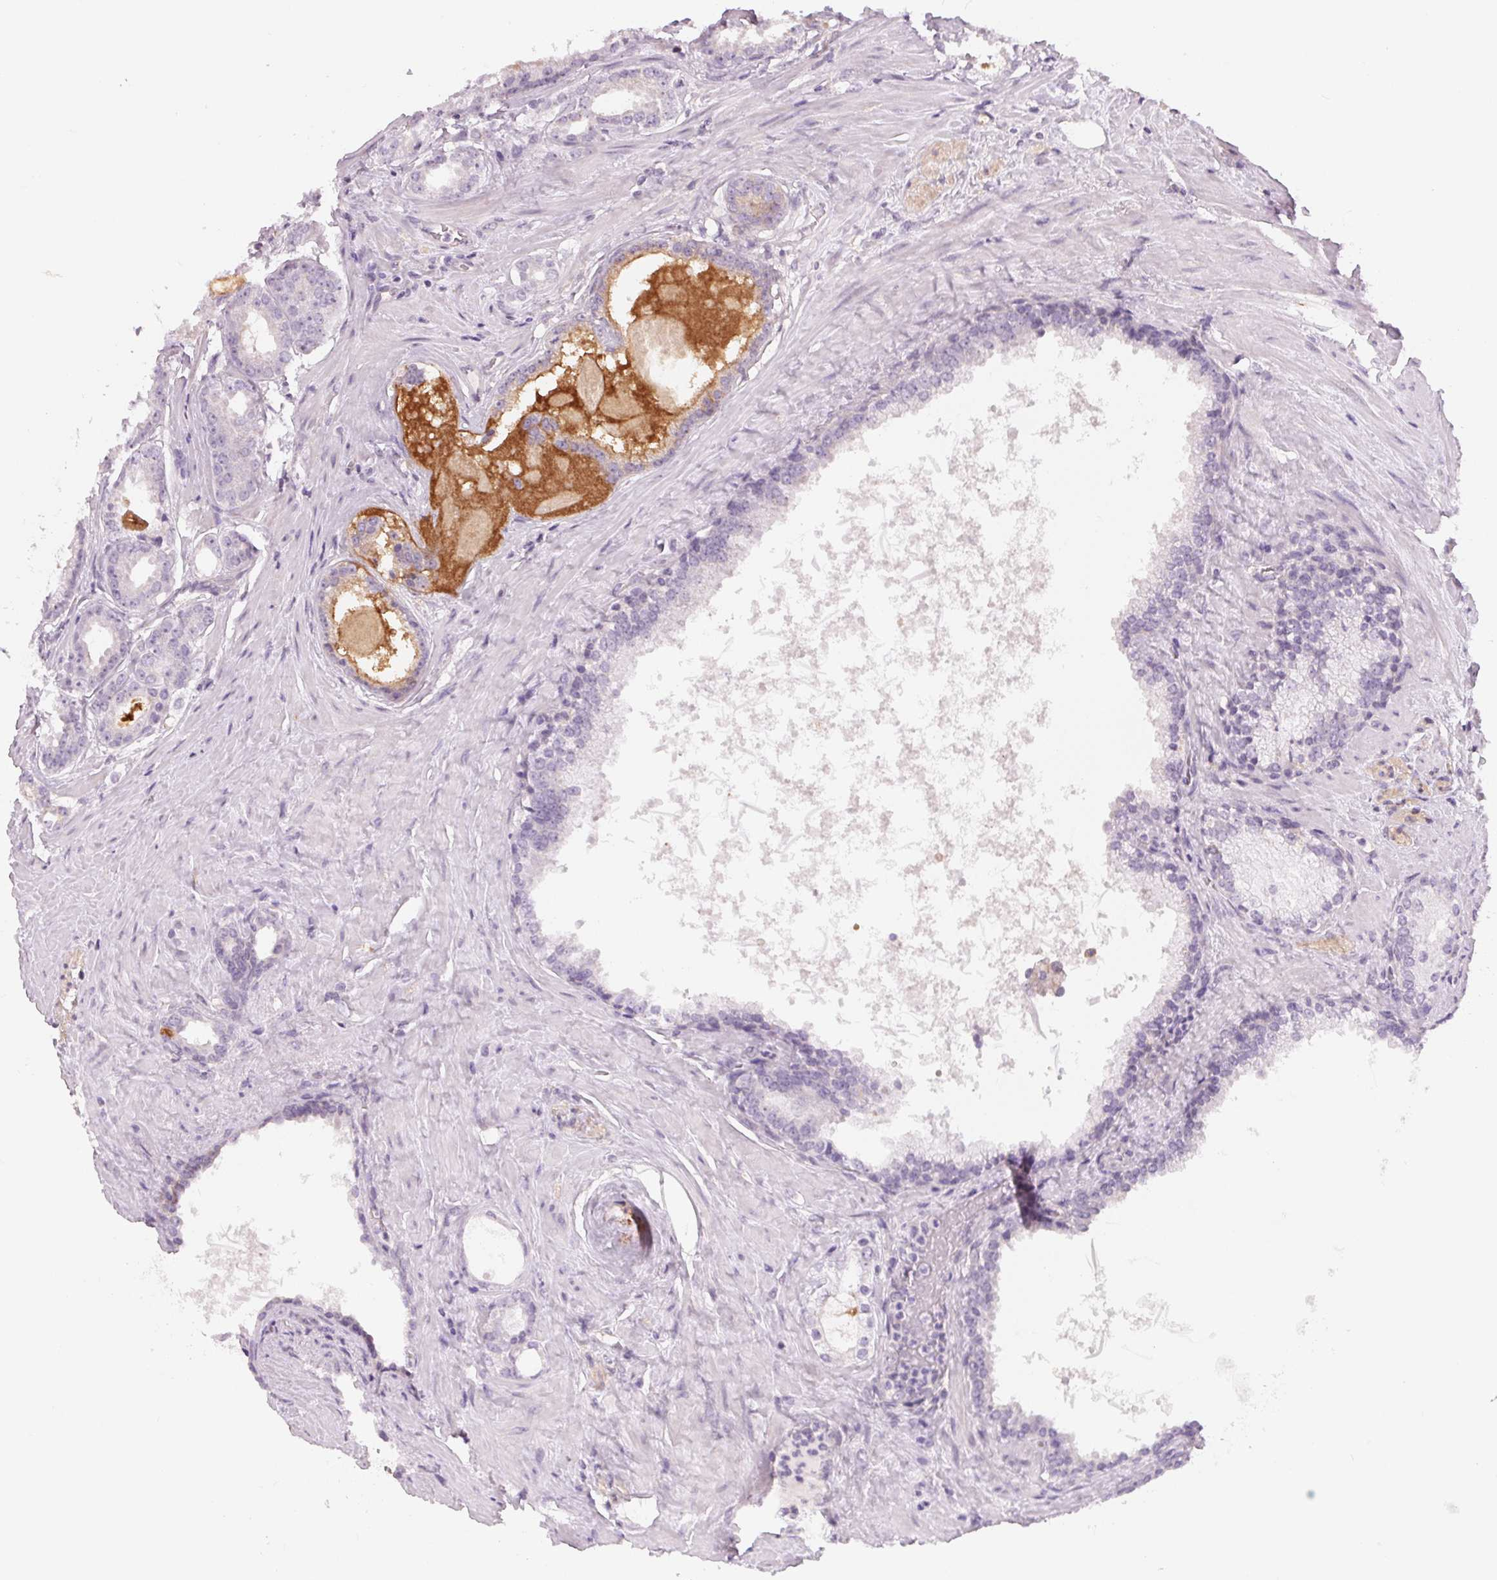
{"staining": {"intensity": "negative", "quantity": "none", "location": "none"}, "tissue": "prostate cancer", "cell_type": "Tumor cells", "image_type": "cancer", "snomed": [{"axis": "morphology", "description": "Adenocarcinoma, Low grade"}, {"axis": "topography", "description": "Prostate"}], "caption": "The immunohistochemistry photomicrograph has no significant staining in tumor cells of prostate cancer tissue. The staining is performed using DAB (3,3'-diaminobenzidine) brown chromogen with nuclei counter-stained in using hematoxylin.", "gene": "CFC1", "patient": {"sex": "male", "age": 65}}